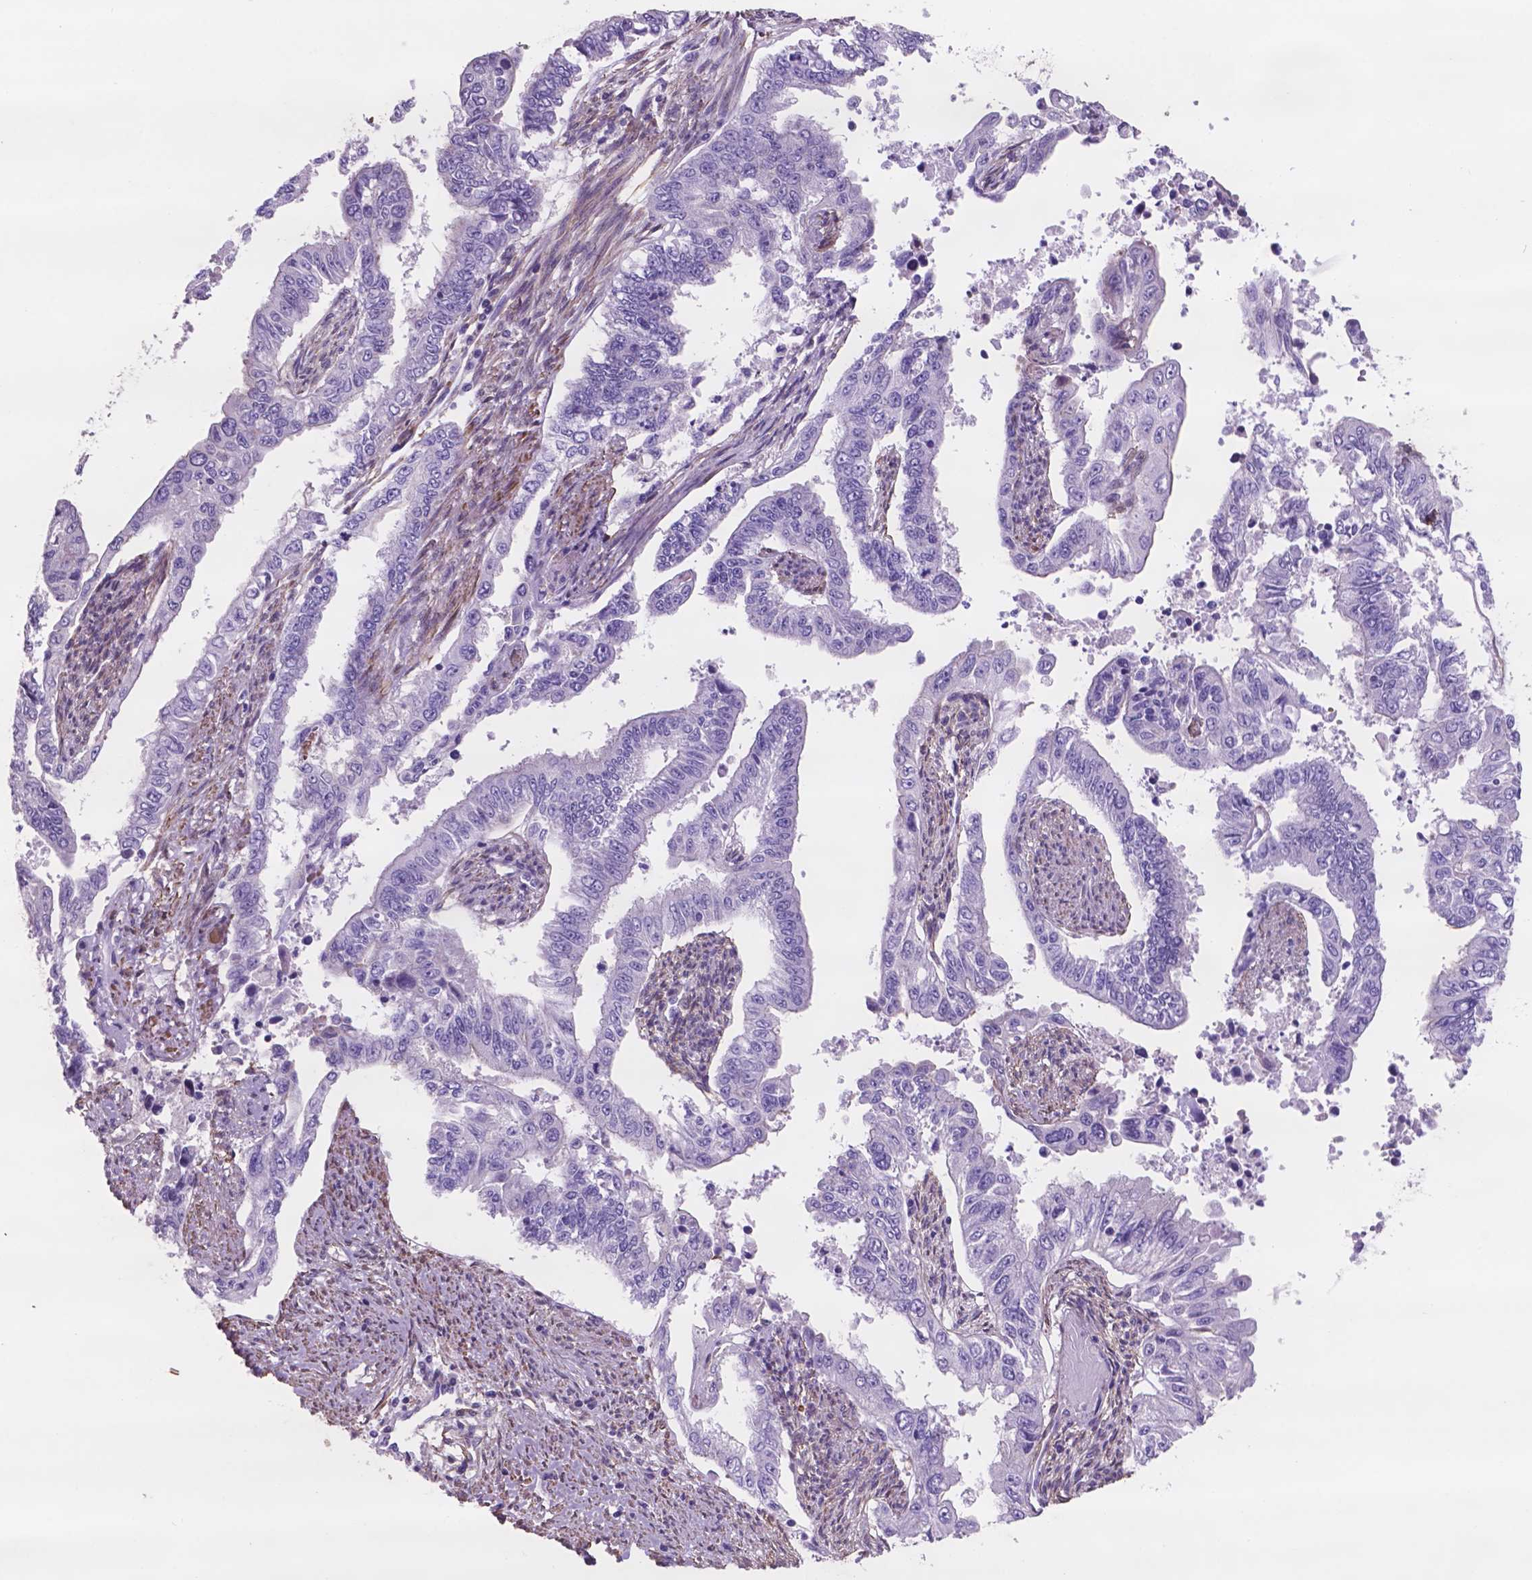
{"staining": {"intensity": "negative", "quantity": "none", "location": "none"}, "tissue": "endometrial cancer", "cell_type": "Tumor cells", "image_type": "cancer", "snomed": [{"axis": "morphology", "description": "Adenocarcinoma, NOS"}, {"axis": "topography", "description": "Uterus"}], "caption": "An immunohistochemistry (IHC) micrograph of endometrial cancer is shown. There is no staining in tumor cells of endometrial cancer.", "gene": "TOR2A", "patient": {"sex": "female", "age": 59}}